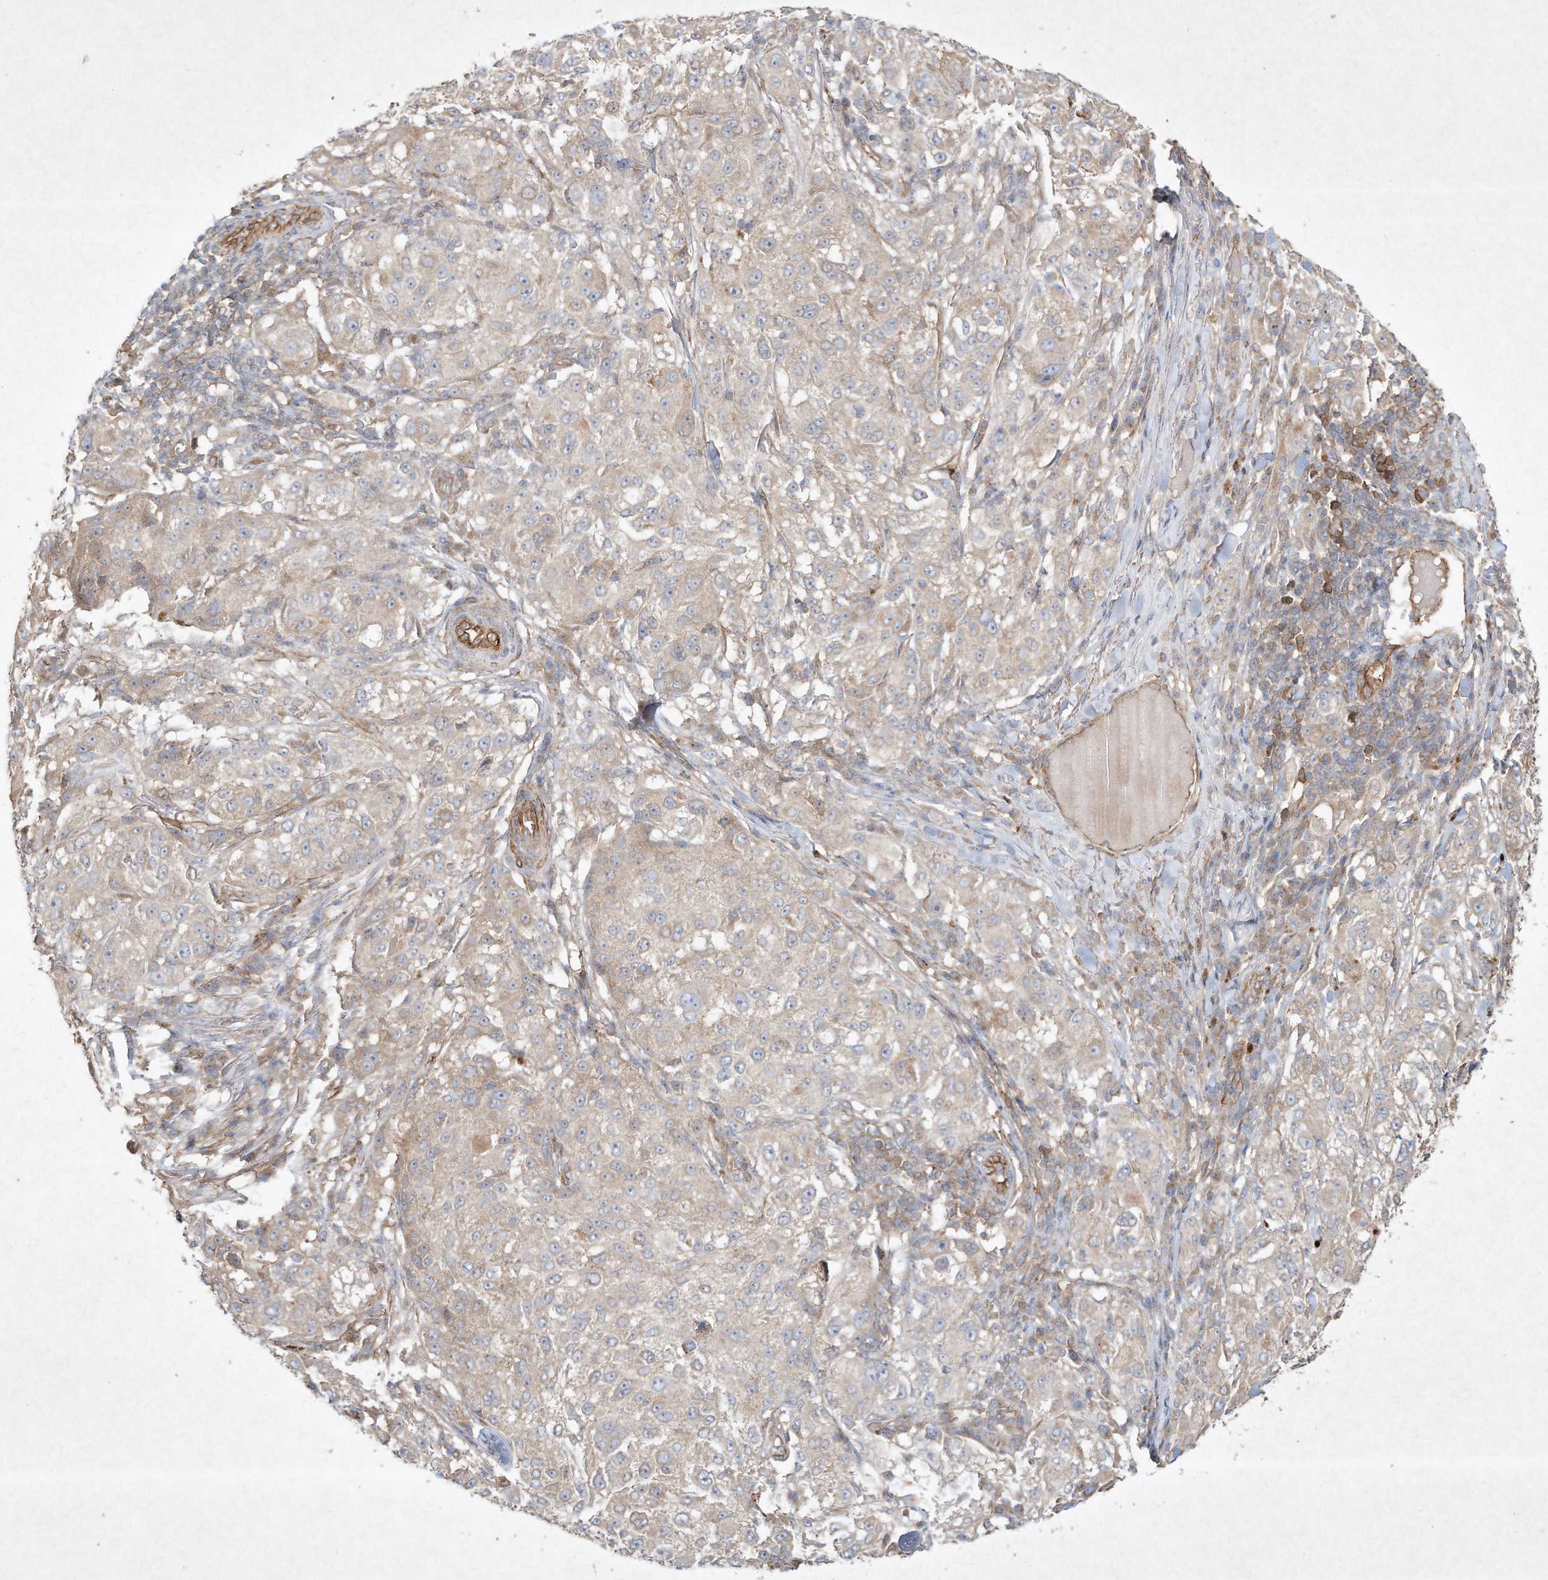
{"staining": {"intensity": "weak", "quantity": "<25%", "location": "cytoplasmic/membranous"}, "tissue": "melanoma", "cell_type": "Tumor cells", "image_type": "cancer", "snomed": [{"axis": "morphology", "description": "Necrosis, NOS"}, {"axis": "morphology", "description": "Malignant melanoma, NOS"}, {"axis": "topography", "description": "Skin"}], "caption": "DAB immunohistochemical staining of human melanoma exhibits no significant expression in tumor cells.", "gene": "HTR5A", "patient": {"sex": "female", "age": 87}}